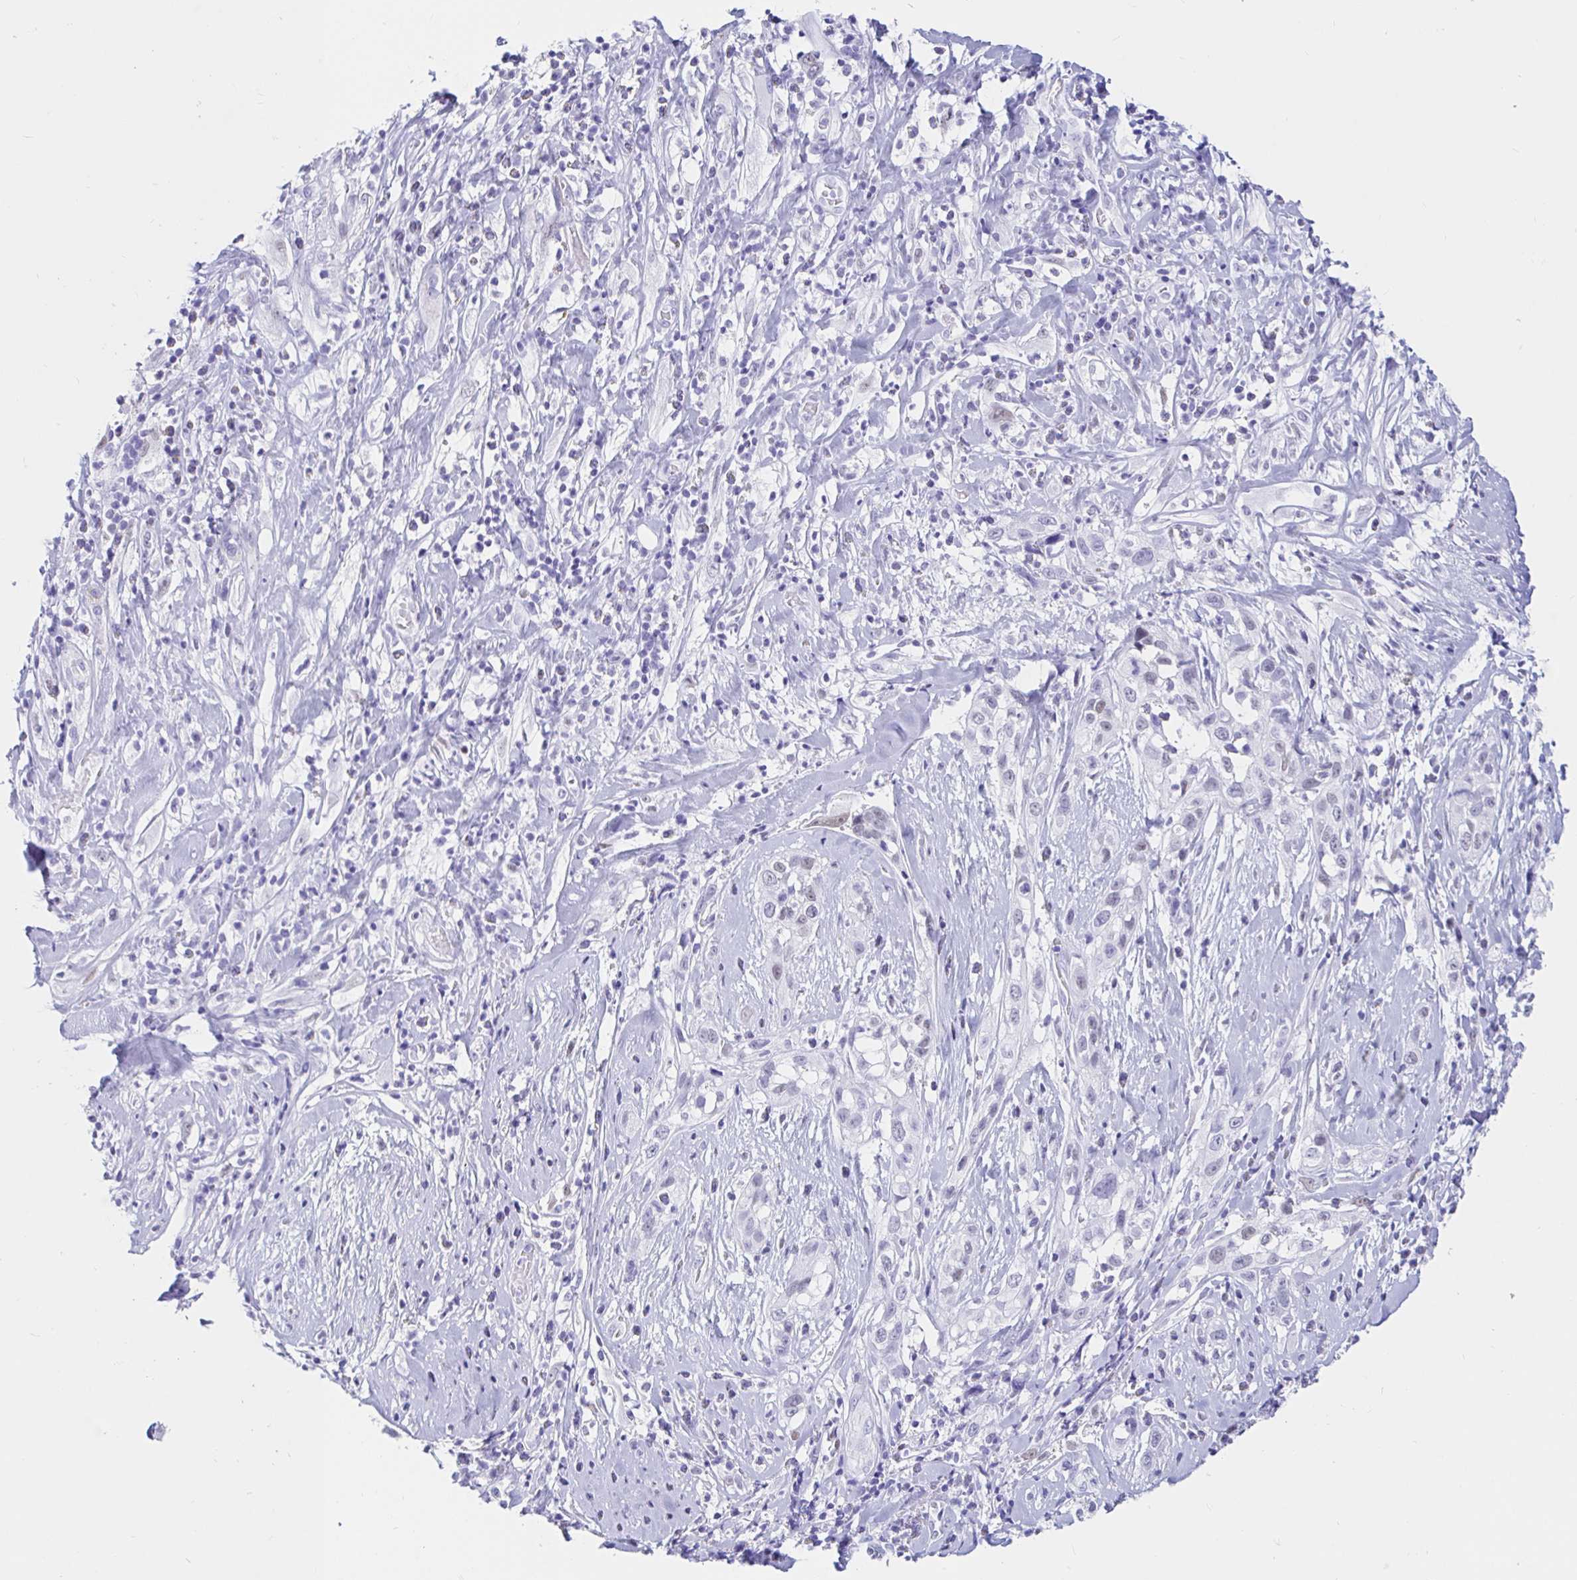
{"staining": {"intensity": "weak", "quantity": "<25%", "location": "nuclear"}, "tissue": "skin cancer", "cell_type": "Tumor cells", "image_type": "cancer", "snomed": [{"axis": "morphology", "description": "Squamous cell carcinoma, NOS"}, {"axis": "topography", "description": "Skin"}], "caption": "Skin cancer (squamous cell carcinoma) stained for a protein using immunohistochemistry (IHC) shows no staining tumor cells.", "gene": "OR6T1", "patient": {"sex": "male", "age": 82}}